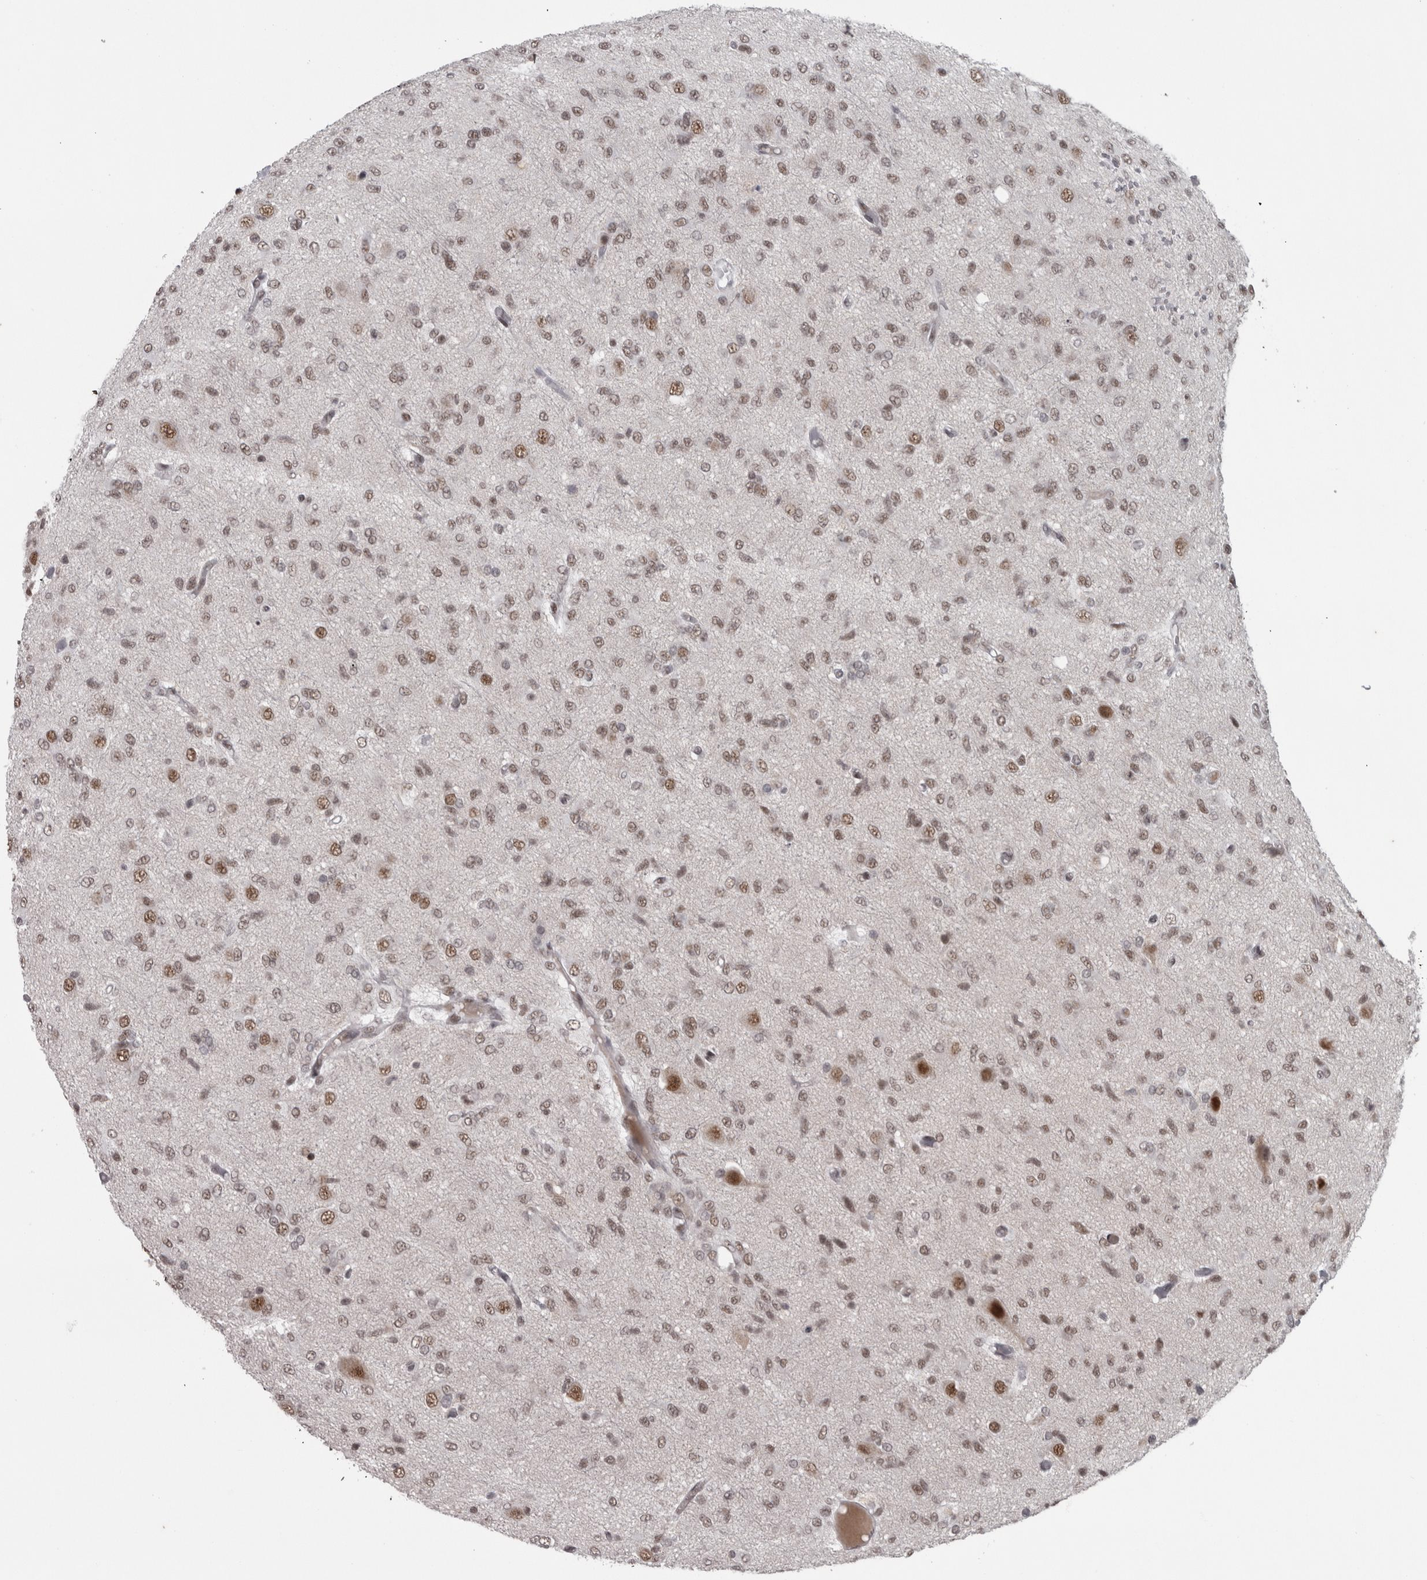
{"staining": {"intensity": "weak", "quantity": ">75%", "location": "nuclear"}, "tissue": "glioma", "cell_type": "Tumor cells", "image_type": "cancer", "snomed": [{"axis": "morphology", "description": "Glioma, malignant, High grade"}, {"axis": "topography", "description": "Brain"}], "caption": "DAB immunohistochemical staining of glioma shows weak nuclear protein expression in about >75% of tumor cells.", "gene": "MICU3", "patient": {"sex": "female", "age": 59}}